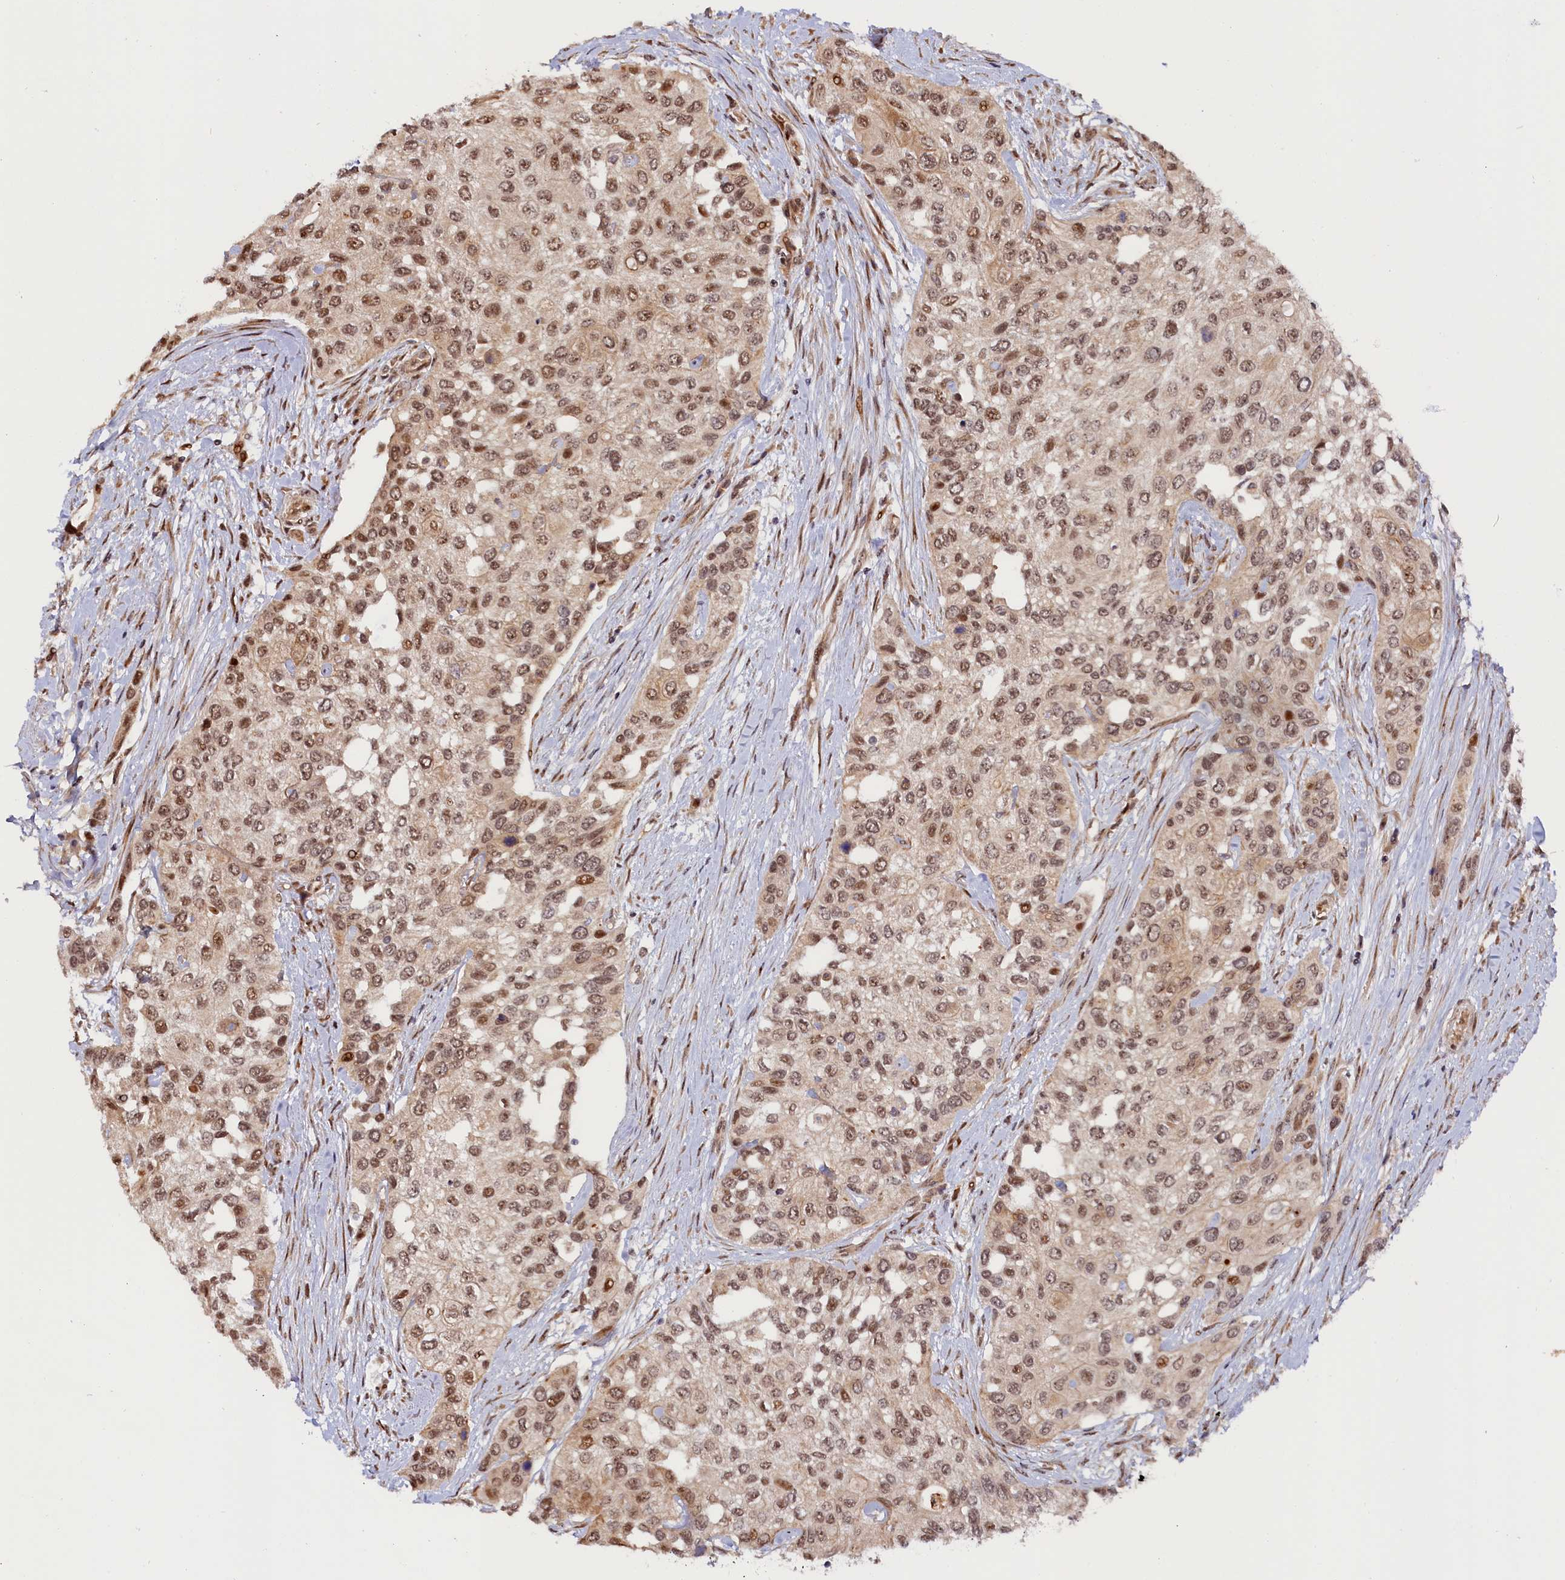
{"staining": {"intensity": "moderate", "quantity": ">75%", "location": "nuclear"}, "tissue": "urothelial cancer", "cell_type": "Tumor cells", "image_type": "cancer", "snomed": [{"axis": "morphology", "description": "Normal tissue, NOS"}, {"axis": "morphology", "description": "Urothelial carcinoma, High grade"}, {"axis": "topography", "description": "Vascular tissue"}, {"axis": "topography", "description": "Urinary bladder"}], "caption": "Urothelial cancer stained with DAB immunohistochemistry (IHC) exhibits medium levels of moderate nuclear expression in approximately >75% of tumor cells.", "gene": "ANKRD24", "patient": {"sex": "female", "age": 56}}